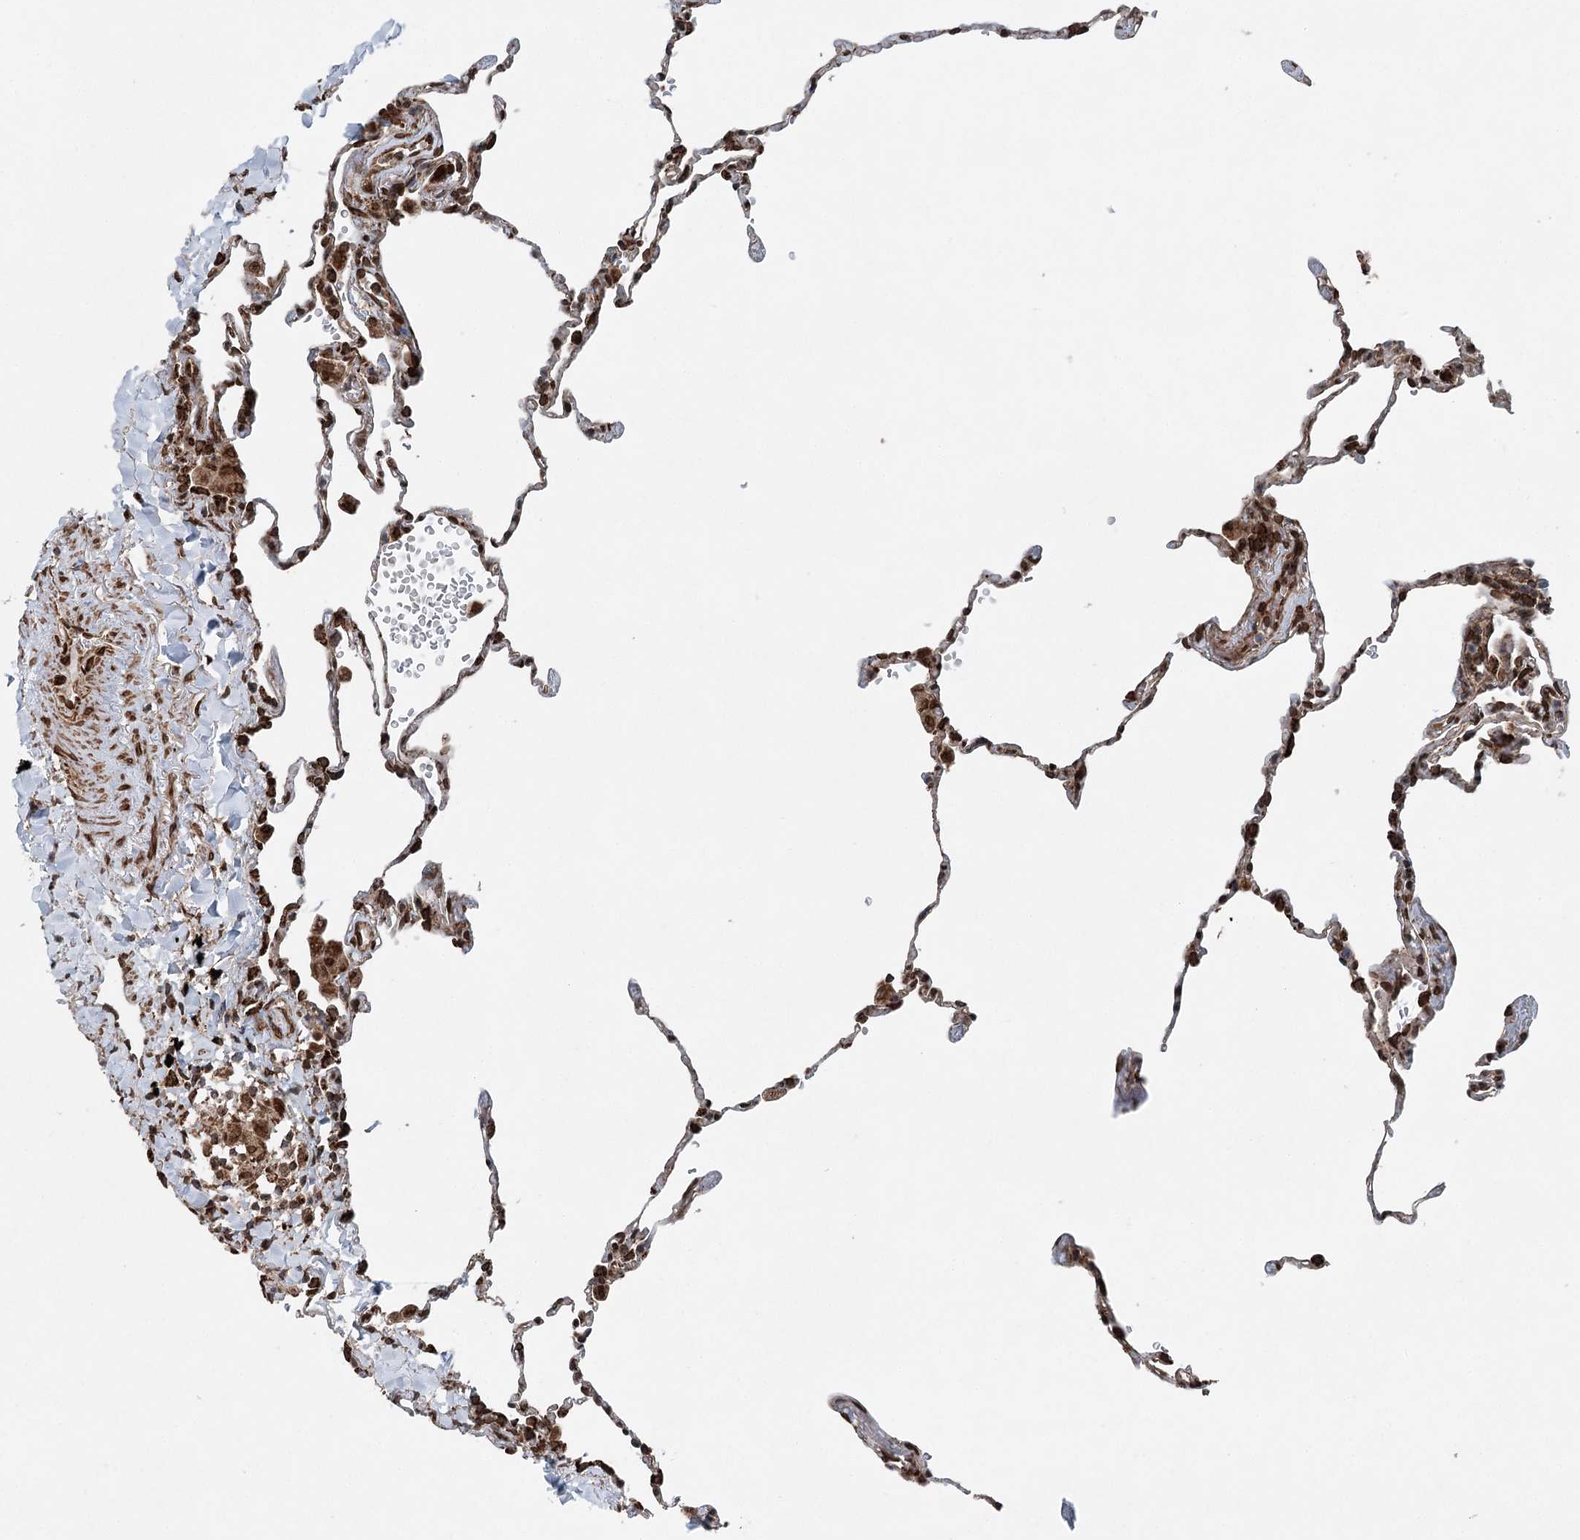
{"staining": {"intensity": "strong", "quantity": ">75%", "location": "cytoplasmic/membranous"}, "tissue": "lung", "cell_type": "Alveolar cells", "image_type": "normal", "snomed": [{"axis": "morphology", "description": "Normal tissue, NOS"}, {"axis": "topography", "description": "Lung"}], "caption": "Protein analysis of benign lung reveals strong cytoplasmic/membranous positivity in about >75% of alveolar cells. The staining was performed using DAB (3,3'-diaminobenzidine), with brown indicating positive protein expression. Nuclei are stained blue with hematoxylin.", "gene": "BCKDHA", "patient": {"sex": "male", "age": 59}}